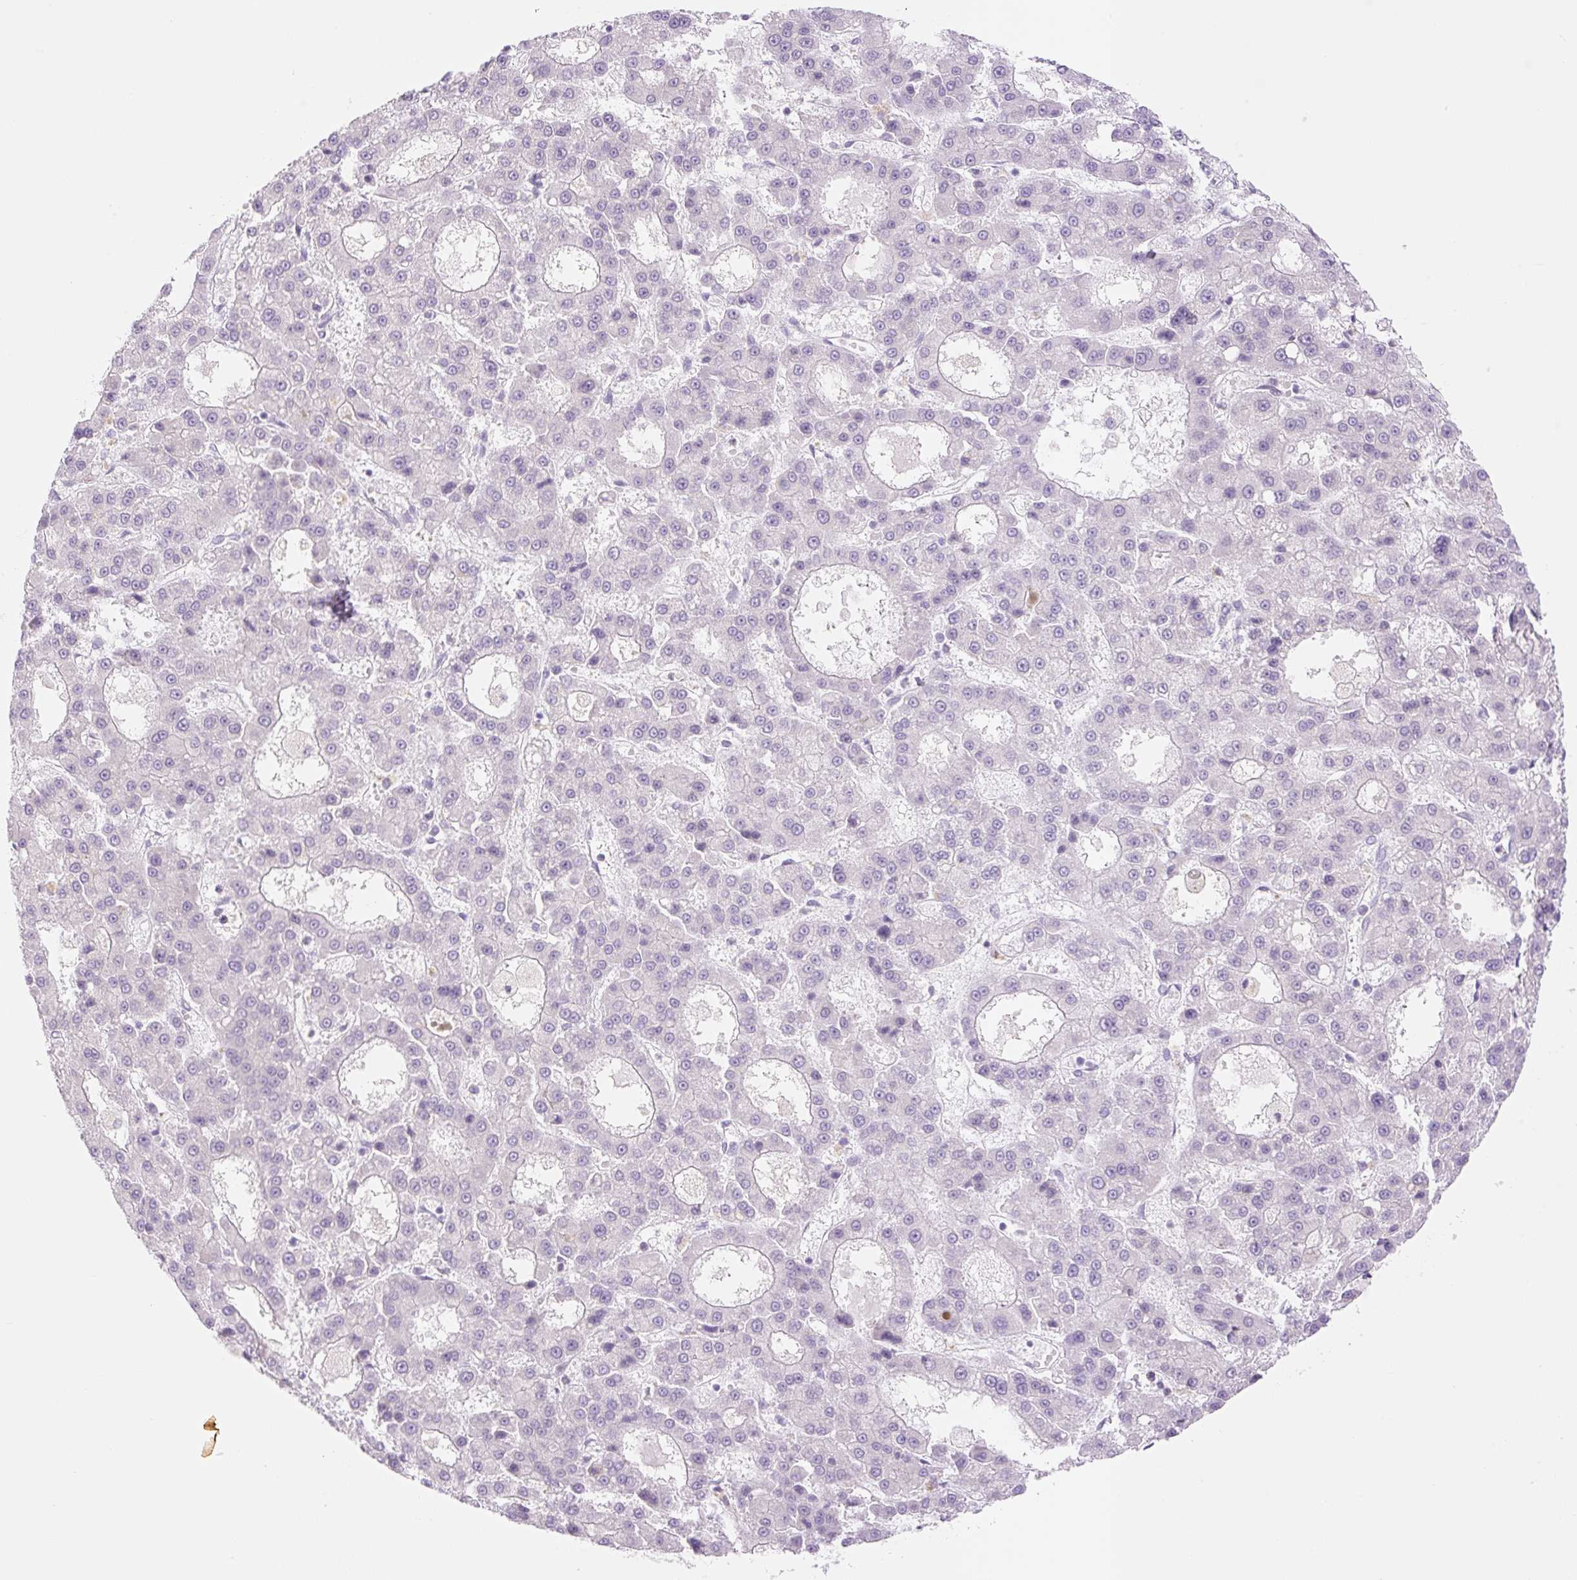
{"staining": {"intensity": "negative", "quantity": "none", "location": "none"}, "tissue": "liver cancer", "cell_type": "Tumor cells", "image_type": "cancer", "snomed": [{"axis": "morphology", "description": "Carcinoma, Hepatocellular, NOS"}, {"axis": "topography", "description": "Liver"}], "caption": "IHC photomicrograph of human hepatocellular carcinoma (liver) stained for a protein (brown), which reveals no positivity in tumor cells. (Immunohistochemistry, brightfield microscopy, high magnification).", "gene": "SPRYD4", "patient": {"sex": "male", "age": 70}}